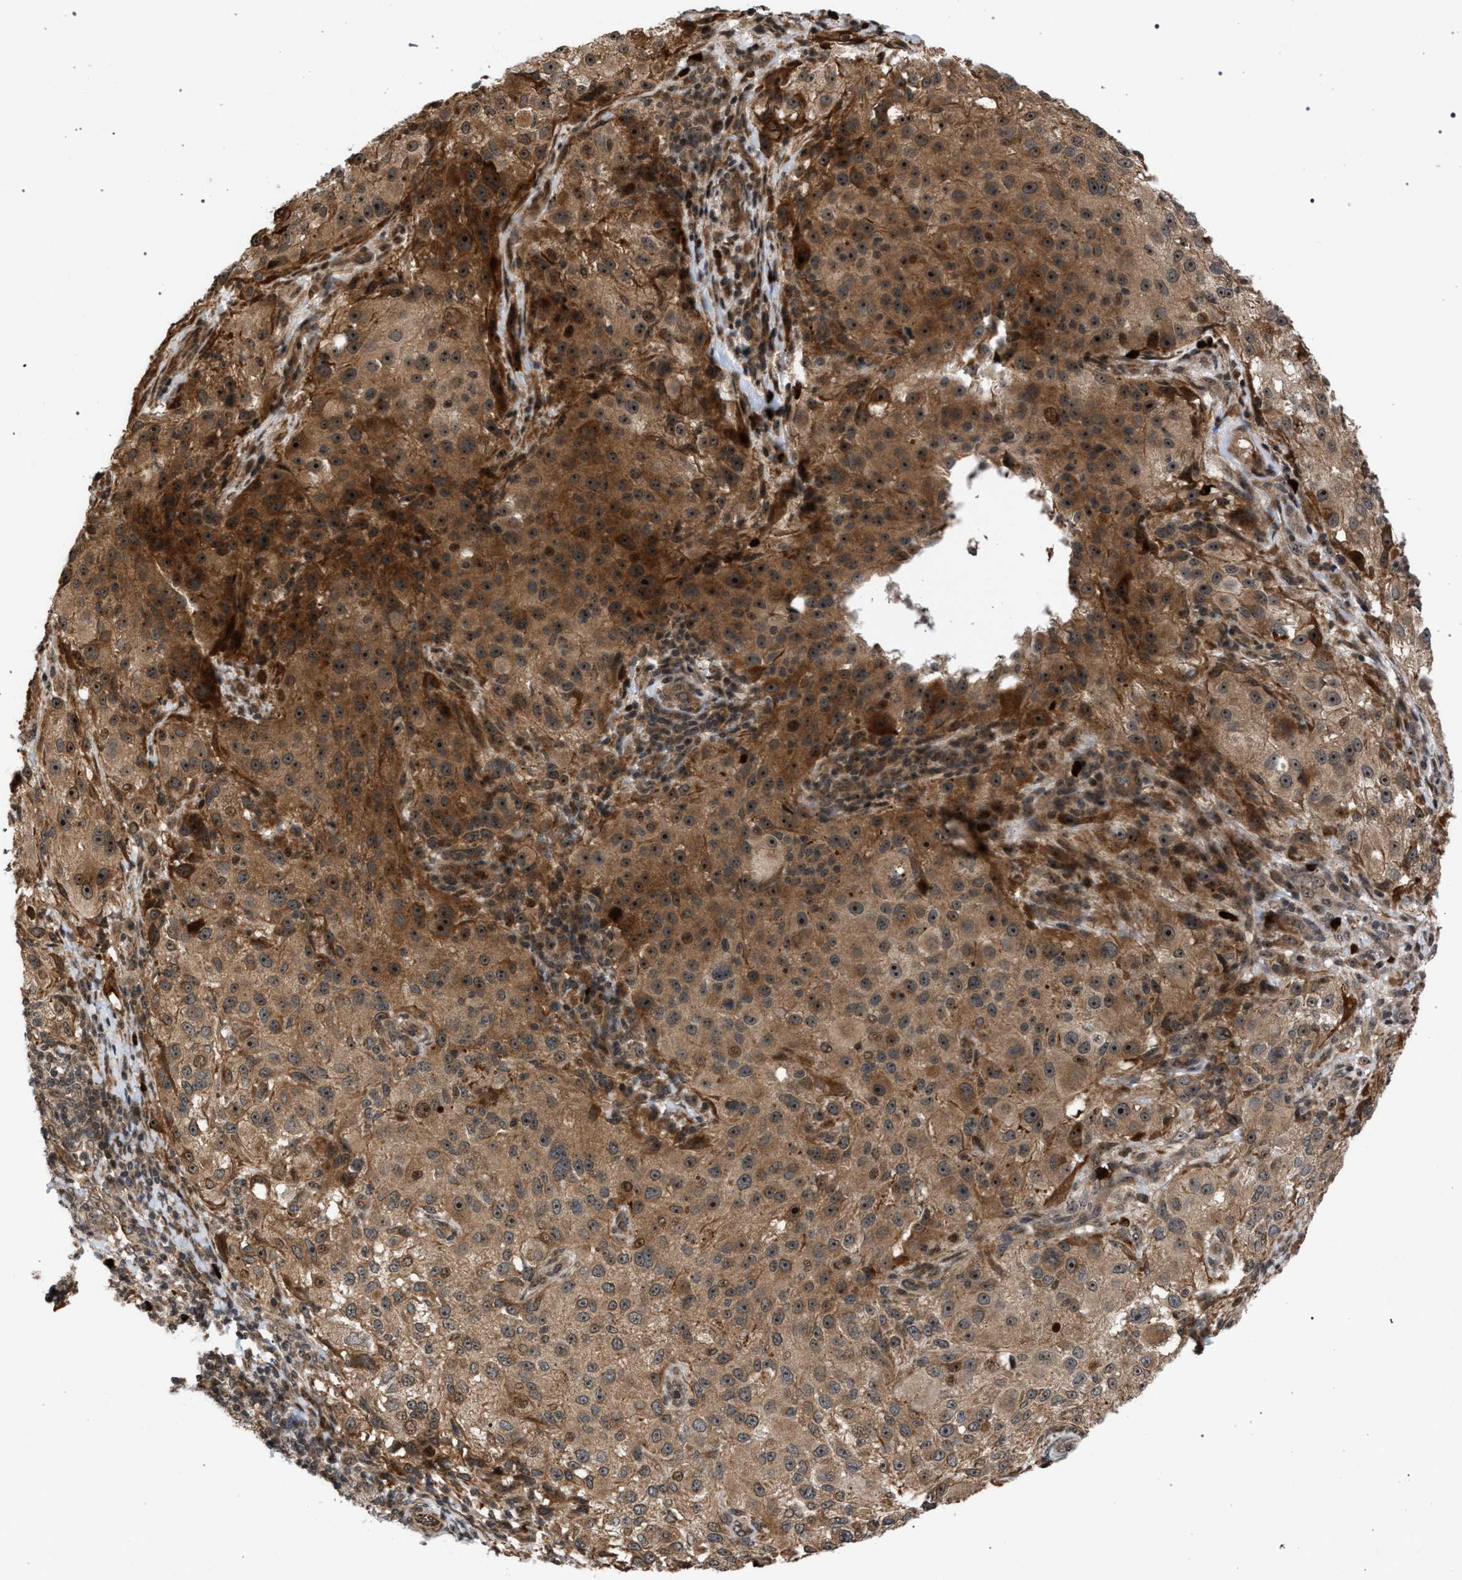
{"staining": {"intensity": "moderate", "quantity": ">75%", "location": "cytoplasmic/membranous,nuclear"}, "tissue": "melanoma", "cell_type": "Tumor cells", "image_type": "cancer", "snomed": [{"axis": "morphology", "description": "Necrosis, NOS"}, {"axis": "morphology", "description": "Malignant melanoma, NOS"}, {"axis": "topography", "description": "Skin"}], "caption": "Protein staining reveals moderate cytoplasmic/membranous and nuclear positivity in approximately >75% of tumor cells in malignant melanoma.", "gene": "IRAK4", "patient": {"sex": "female", "age": 87}}